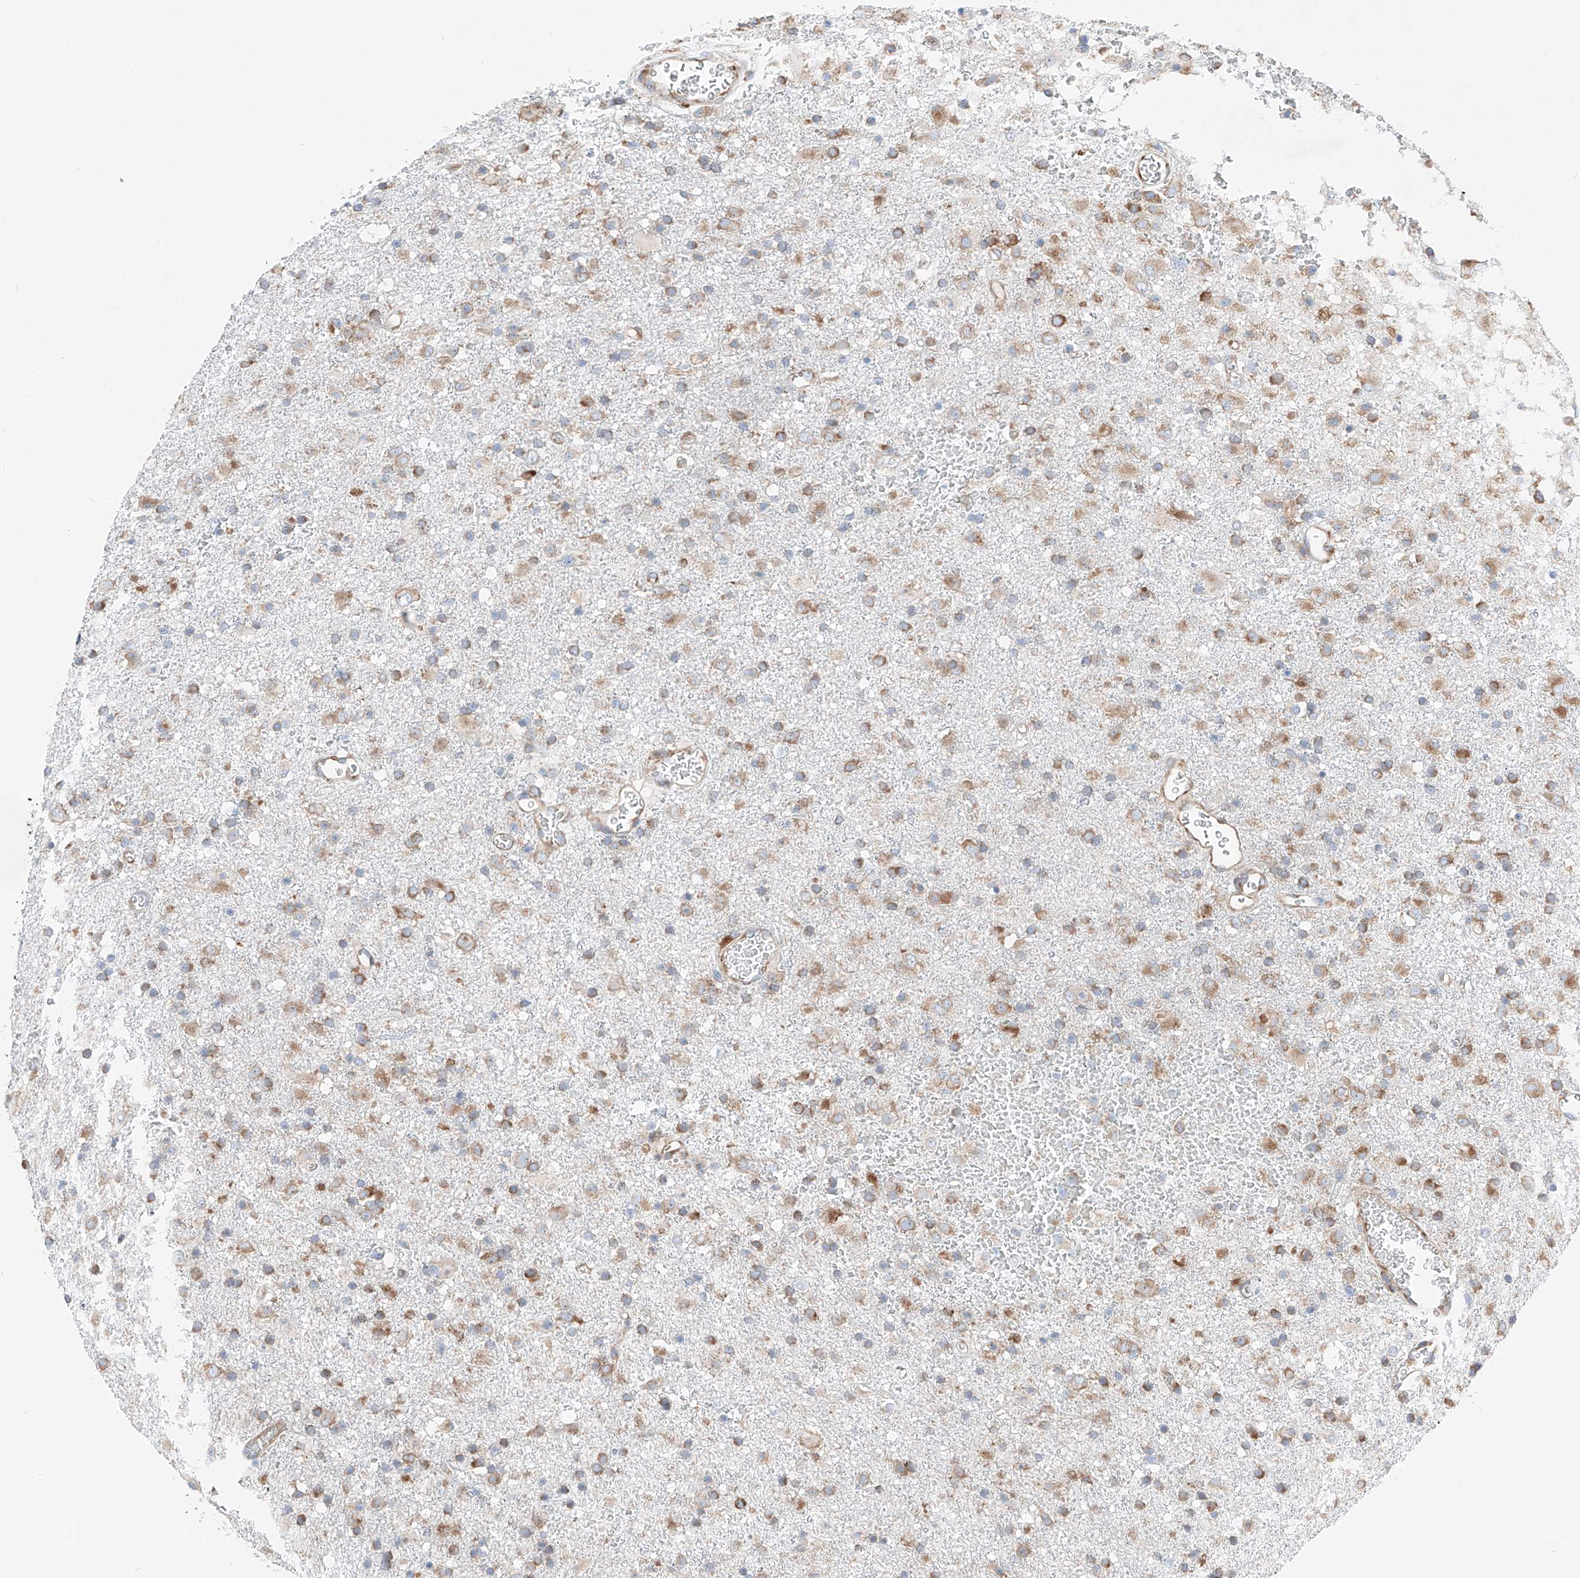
{"staining": {"intensity": "moderate", "quantity": ">75%", "location": "cytoplasmic/membranous"}, "tissue": "glioma", "cell_type": "Tumor cells", "image_type": "cancer", "snomed": [{"axis": "morphology", "description": "Glioma, malignant, Low grade"}, {"axis": "topography", "description": "Brain"}], "caption": "A histopathology image of human malignant glioma (low-grade) stained for a protein exhibits moderate cytoplasmic/membranous brown staining in tumor cells.", "gene": "CRELD1", "patient": {"sex": "male", "age": 65}}